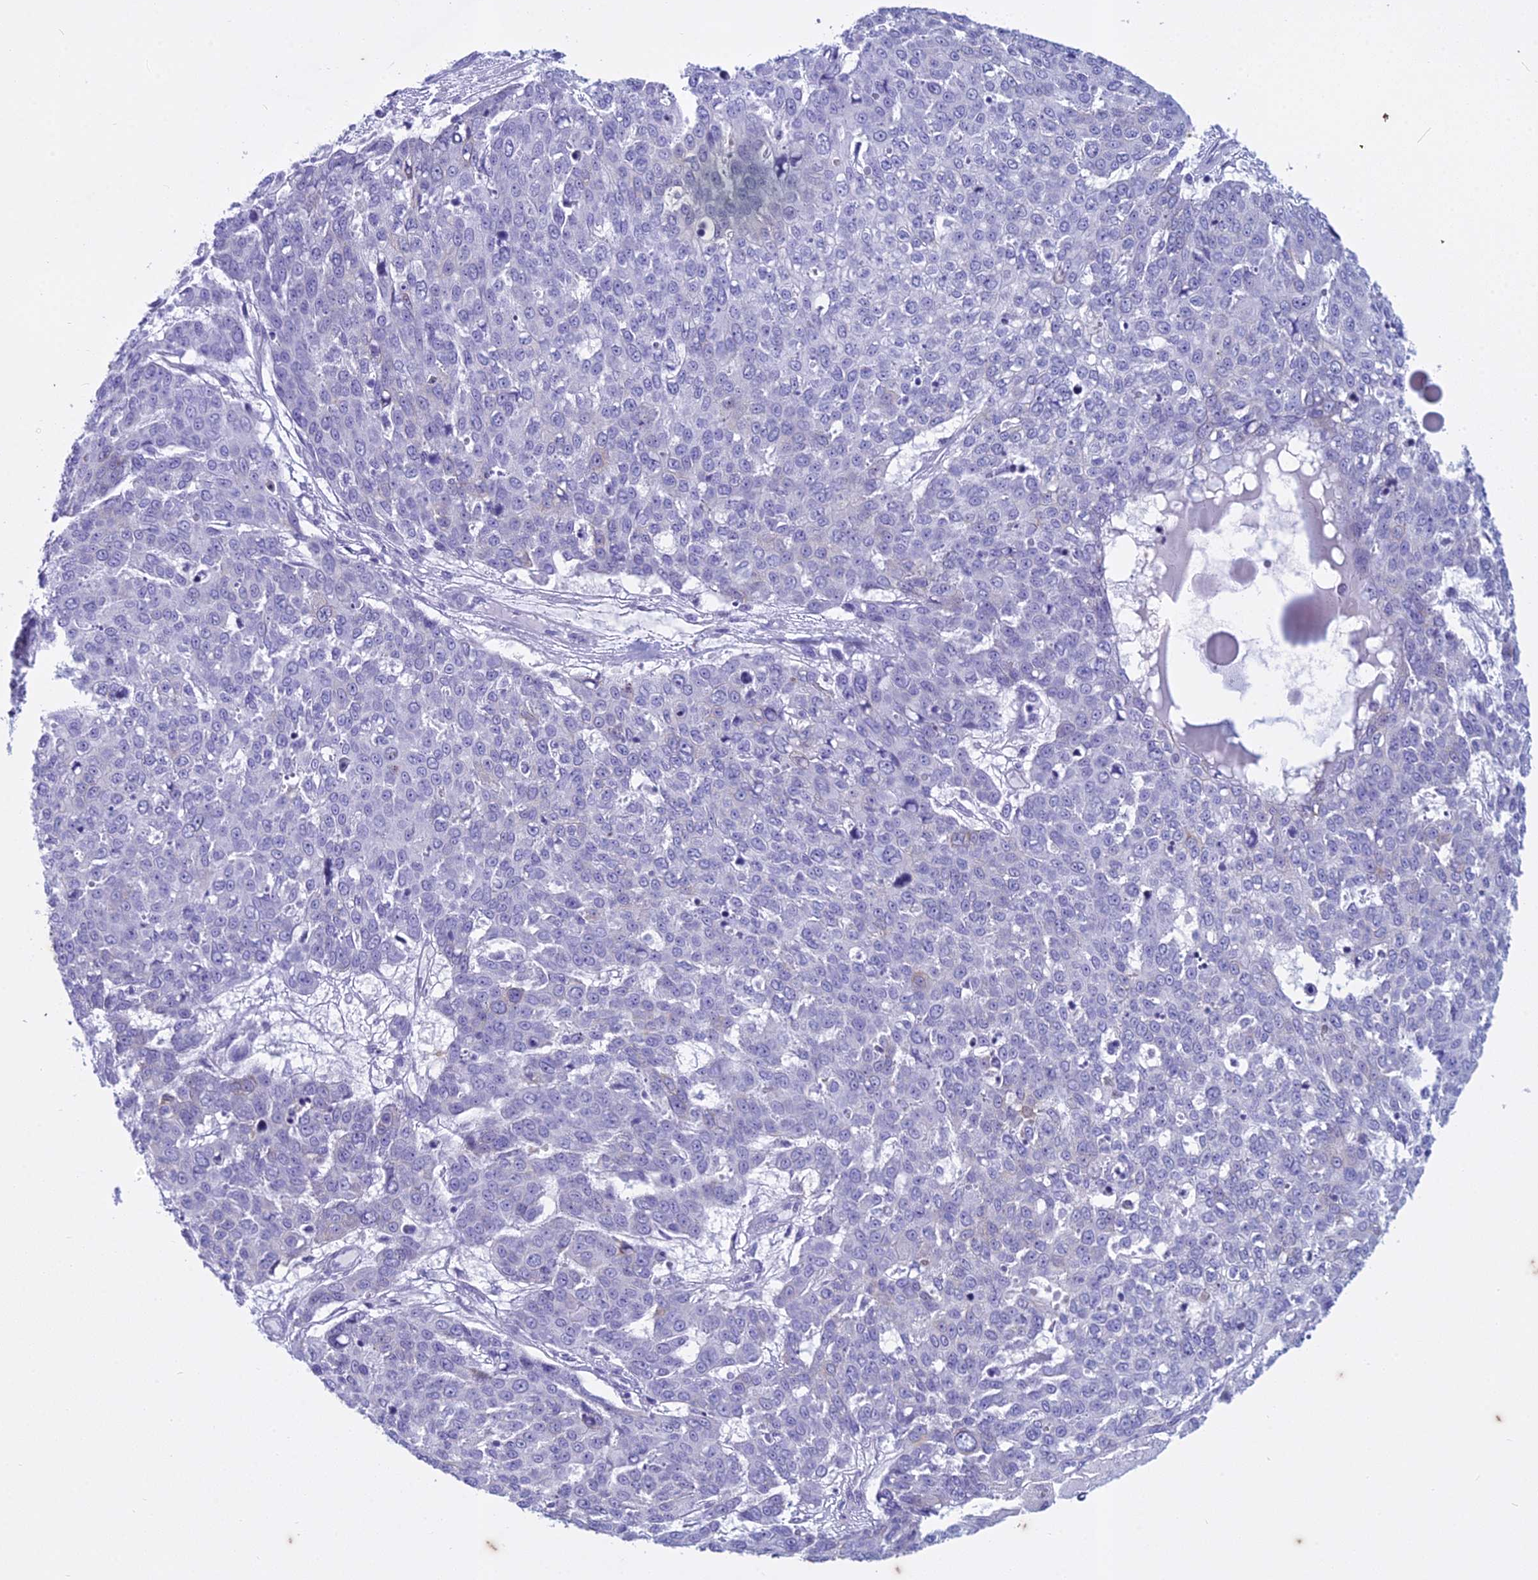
{"staining": {"intensity": "negative", "quantity": "none", "location": "none"}, "tissue": "skin cancer", "cell_type": "Tumor cells", "image_type": "cancer", "snomed": [{"axis": "morphology", "description": "Squamous cell carcinoma, NOS"}, {"axis": "topography", "description": "Skin"}], "caption": "Squamous cell carcinoma (skin) stained for a protein using immunohistochemistry shows no expression tumor cells.", "gene": "HMGB4", "patient": {"sex": "male", "age": 71}}